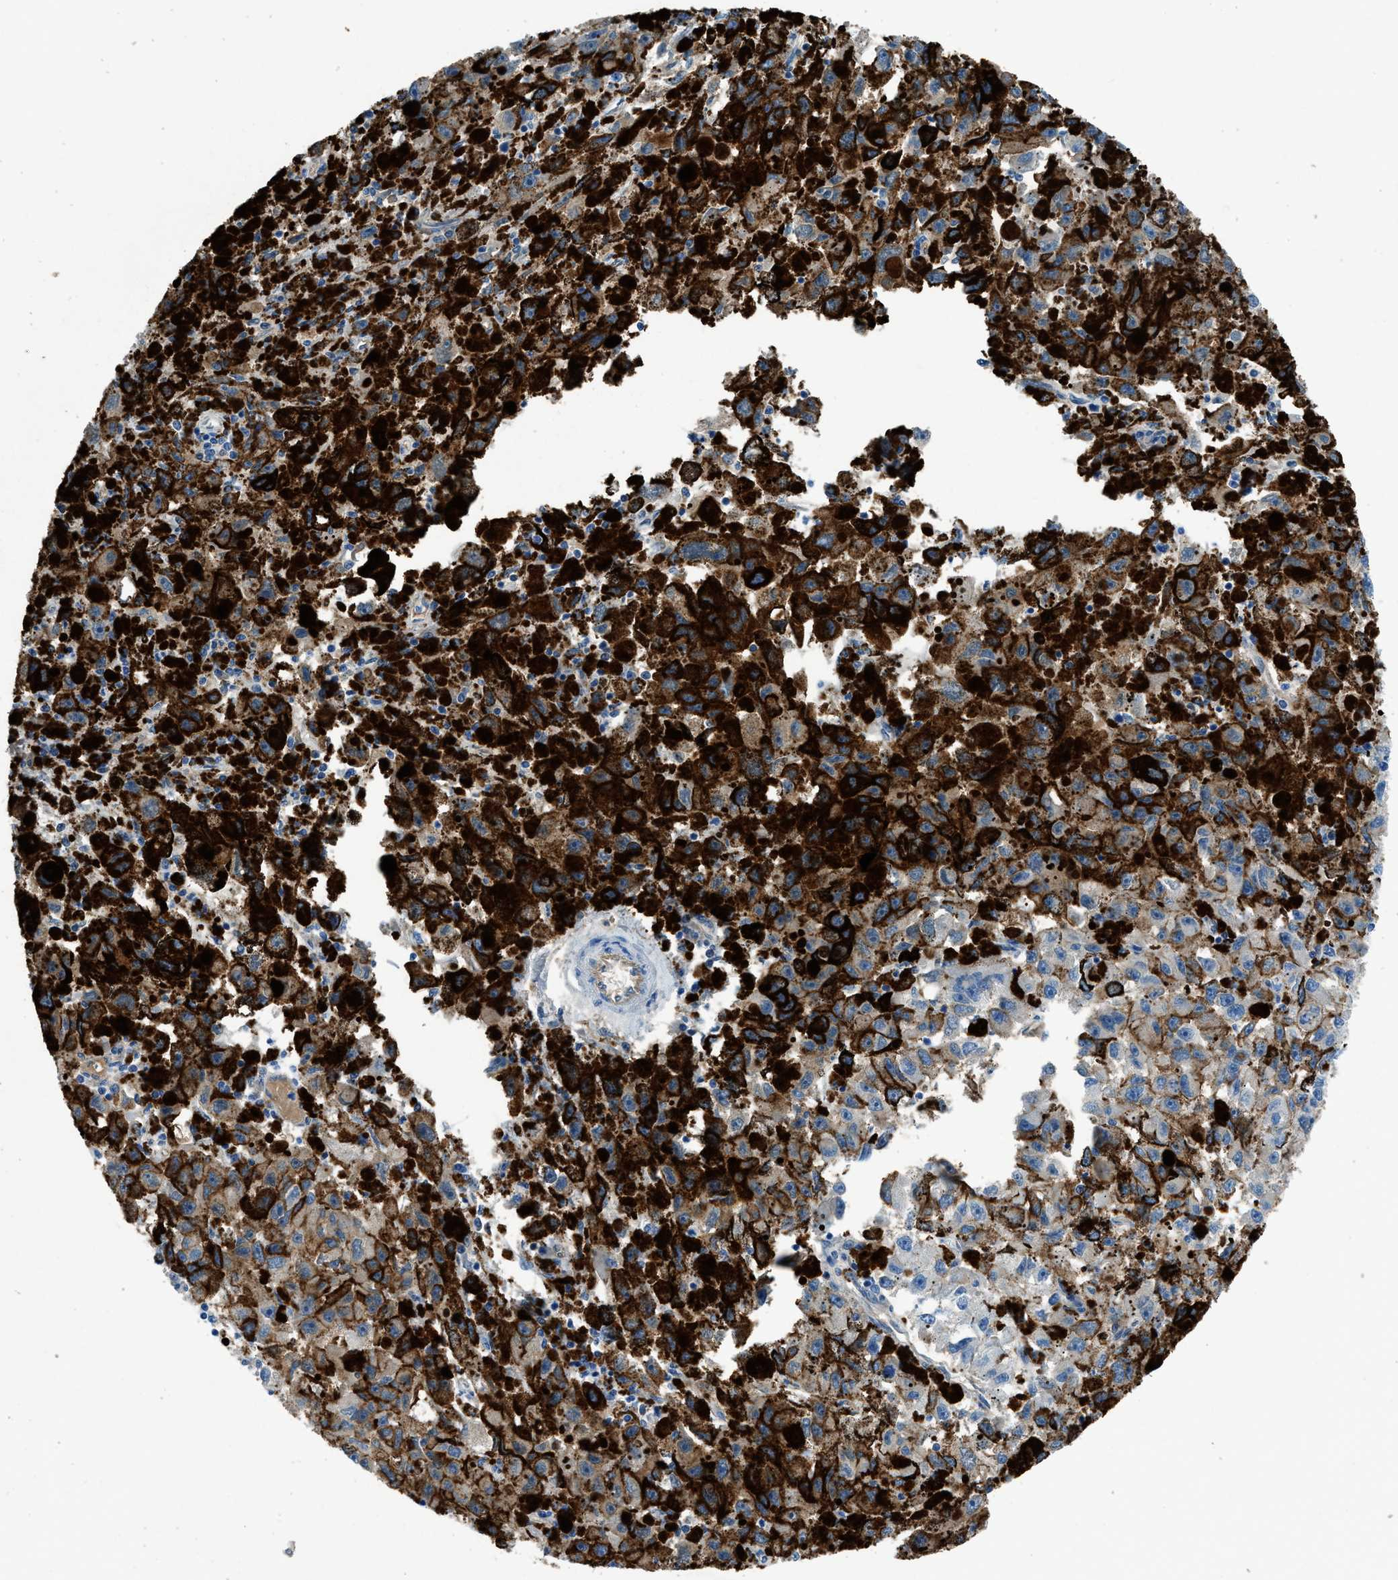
{"staining": {"intensity": "weak", "quantity": "<25%", "location": "cytoplasmic/membranous"}, "tissue": "melanoma", "cell_type": "Tumor cells", "image_type": "cancer", "snomed": [{"axis": "morphology", "description": "Malignant melanoma, NOS"}, {"axis": "topography", "description": "Skin"}], "caption": "IHC histopathology image of human melanoma stained for a protein (brown), which shows no expression in tumor cells.", "gene": "PTGFRN", "patient": {"sex": "female", "age": 104}}